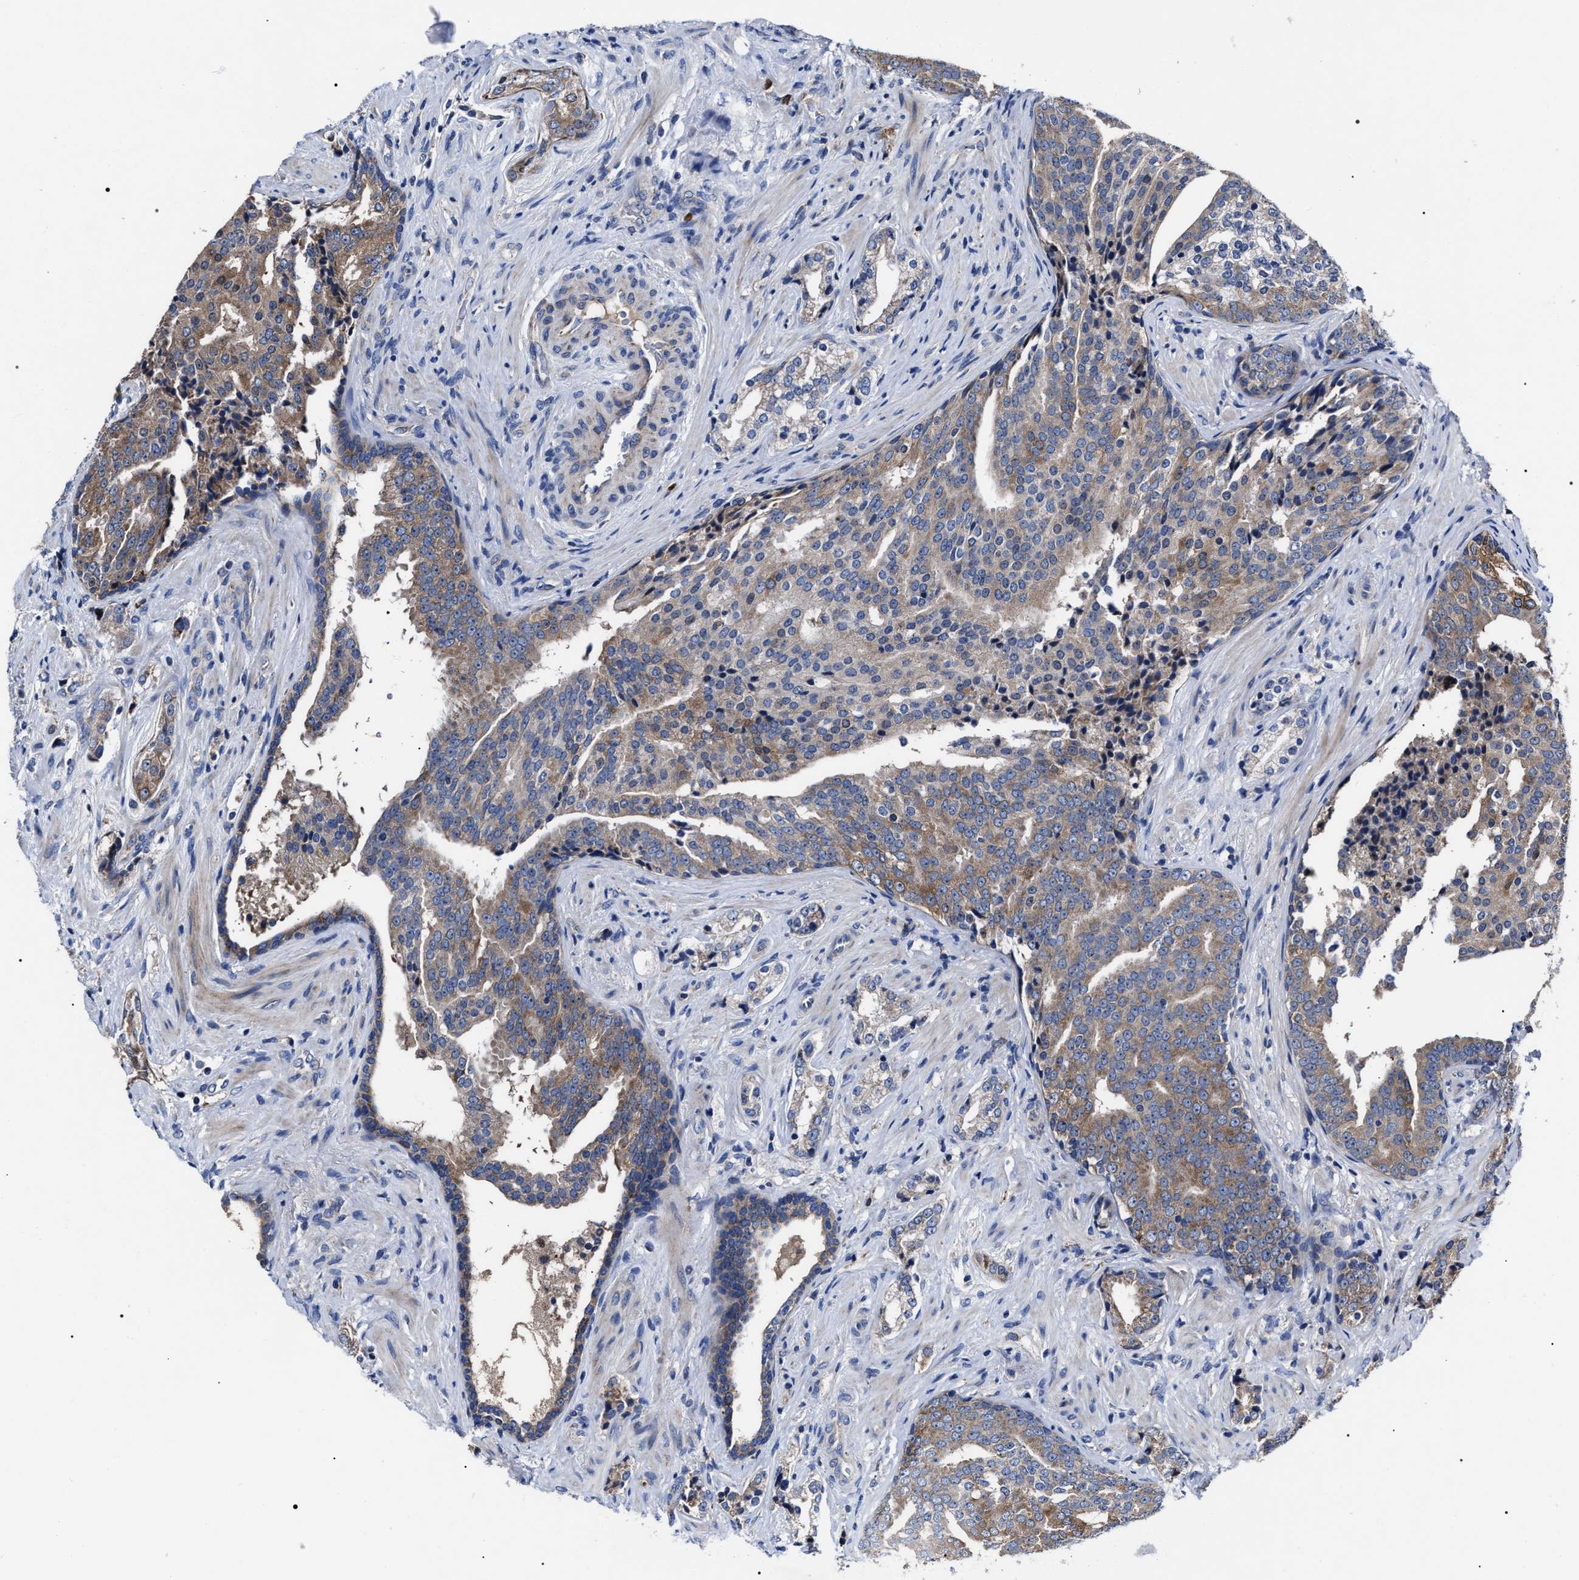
{"staining": {"intensity": "moderate", "quantity": "25%-75%", "location": "cytoplasmic/membranous"}, "tissue": "prostate cancer", "cell_type": "Tumor cells", "image_type": "cancer", "snomed": [{"axis": "morphology", "description": "Adenocarcinoma, High grade"}, {"axis": "topography", "description": "Prostate"}], "caption": "Tumor cells demonstrate moderate cytoplasmic/membranous positivity in approximately 25%-75% of cells in prostate cancer. (brown staining indicates protein expression, while blue staining denotes nuclei).", "gene": "MACC1", "patient": {"sex": "male", "age": 71}}